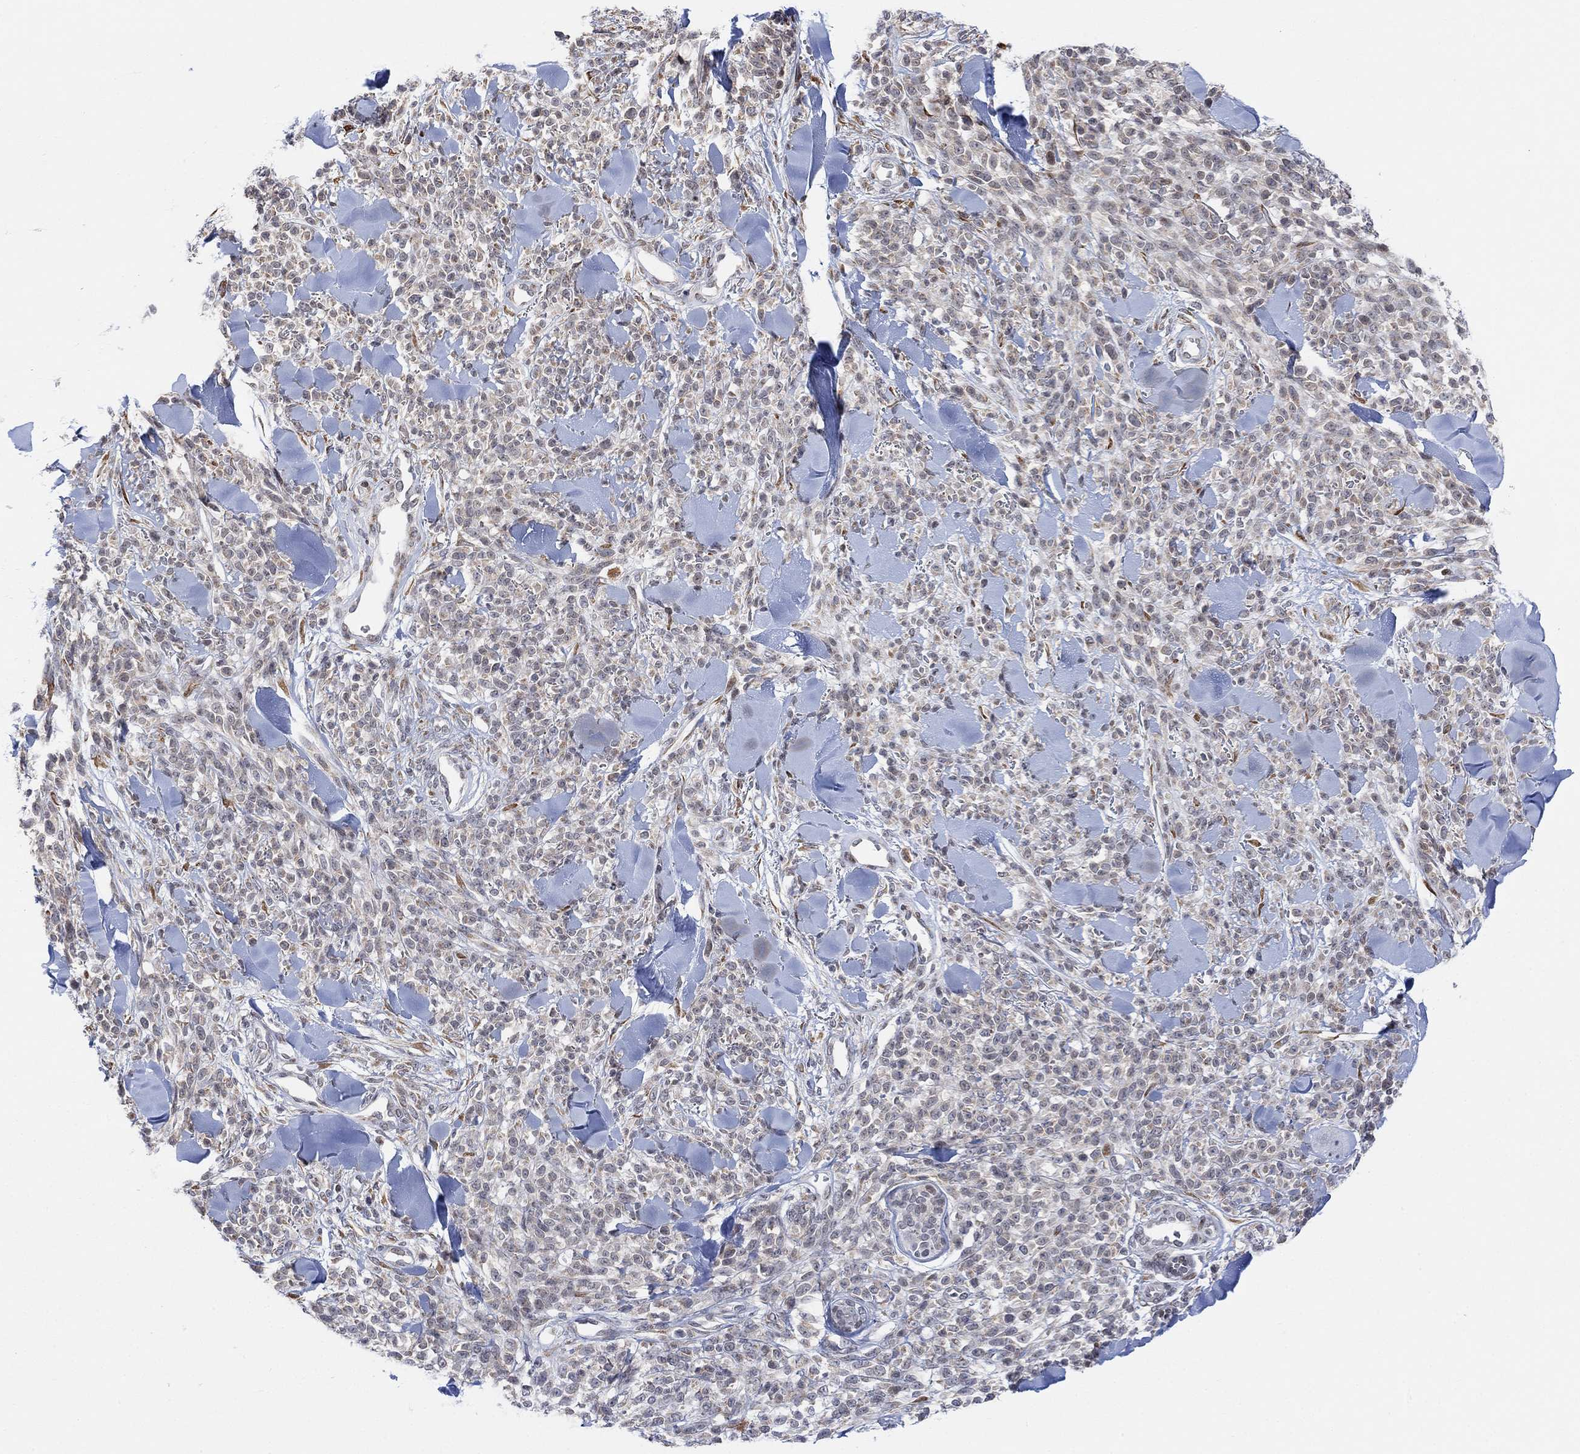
{"staining": {"intensity": "negative", "quantity": "none", "location": "none"}, "tissue": "melanoma", "cell_type": "Tumor cells", "image_type": "cancer", "snomed": [{"axis": "morphology", "description": "Malignant melanoma, NOS"}, {"axis": "topography", "description": "Skin"}, {"axis": "topography", "description": "Skin of trunk"}], "caption": "This is an IHC histopathology image of human malignant melanoma. There is no staining in tumor cells.", "gene": "ABHD14A", "patient": {"sex": "male", "age": 74}}